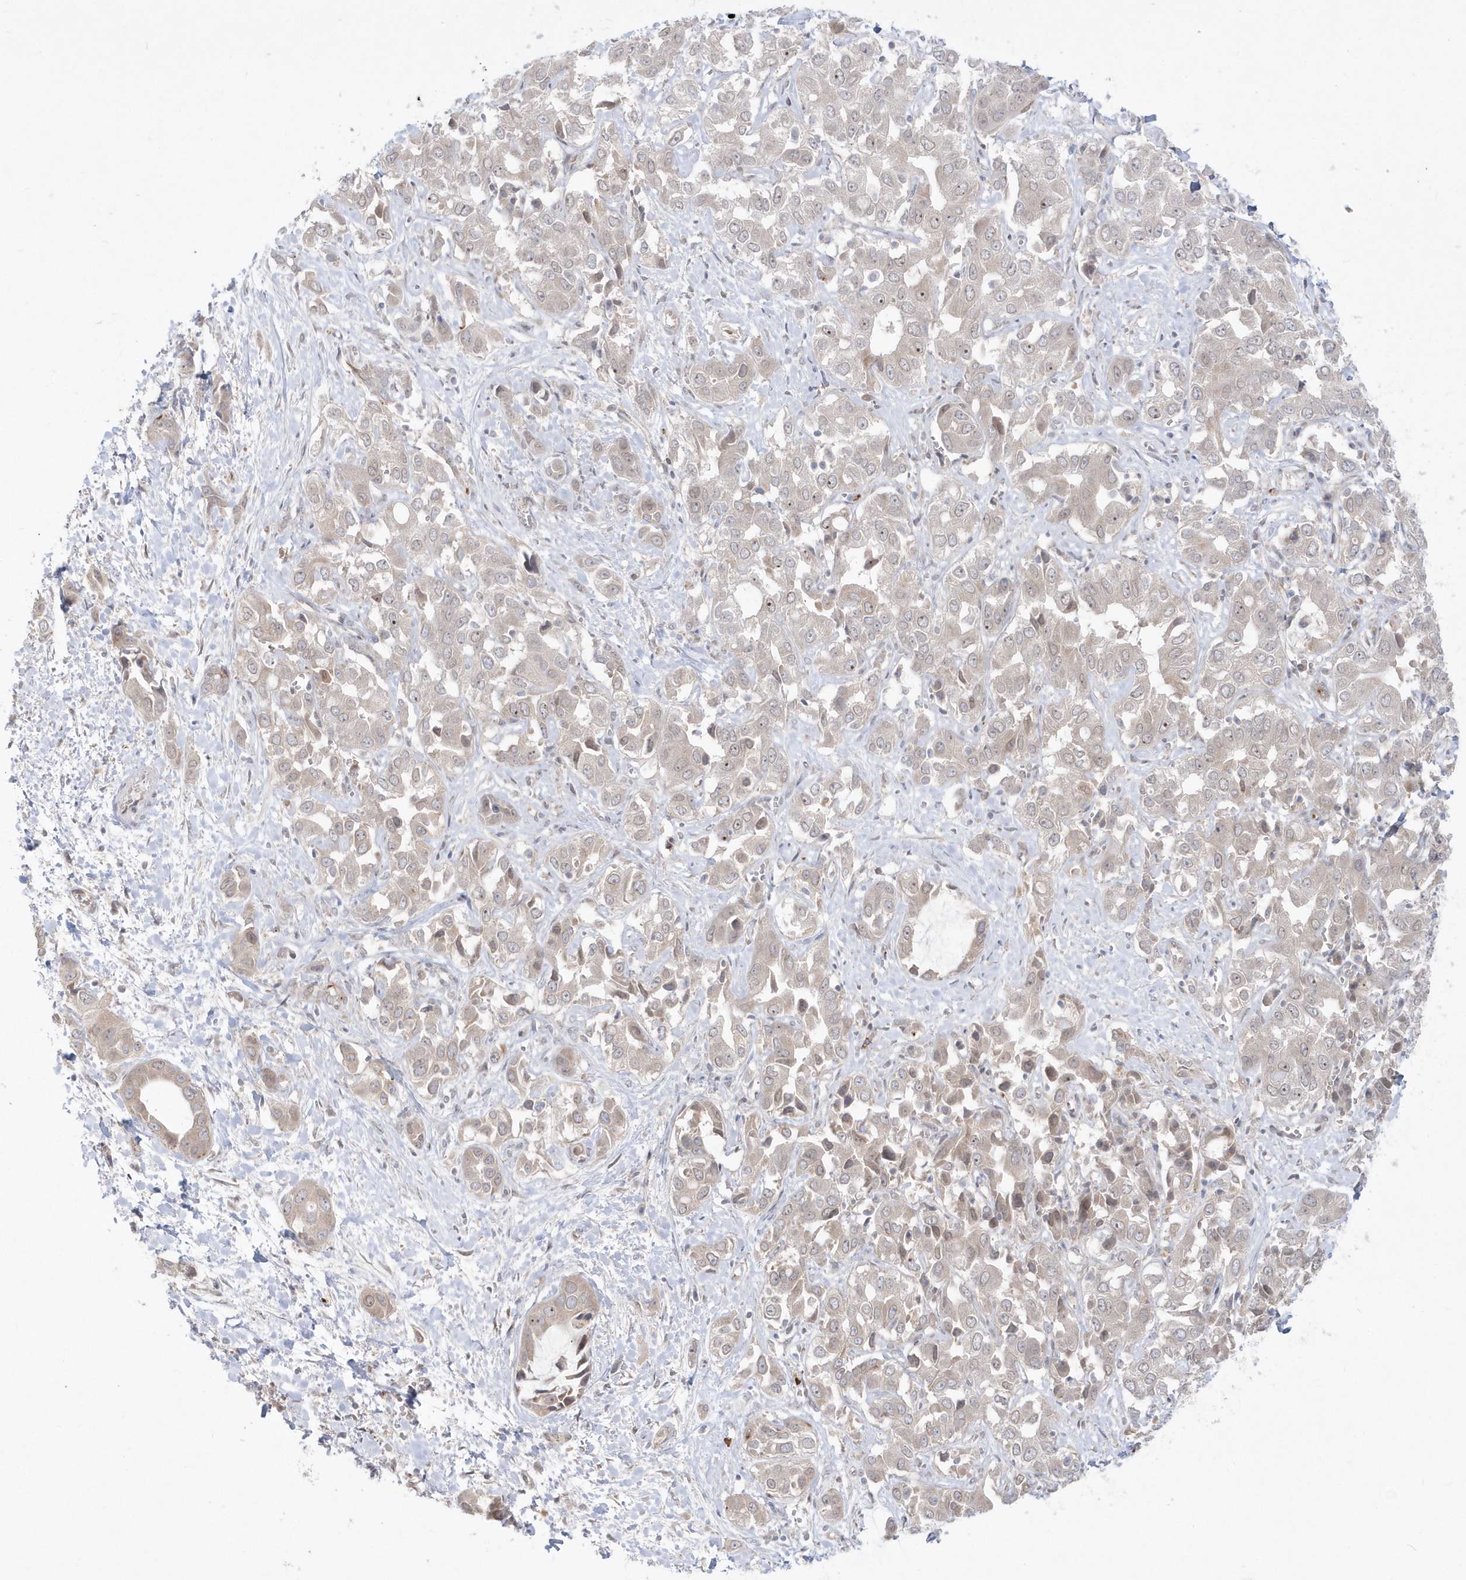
{"staining": {"intensity": "negative", "quantity": "none", "location": "none"}, "tissue": "liver cancer", "cell_type": "Tumor cells", "image_type": "cancer", "snomed": [{"axis": "morphology", "description": "Cholangiocarcinoma"}, {"axis": "topography", "description": "Liver"}], "caption": "An immunohistochemistry (IHC) photomicrograph of cholangiocarcinoma (liver) is shown. There is no staining in tumor cells of cholangiocarcinoma (liver).", "gene": "DHX57", "patient": {"sex": "female", "age": 52}}